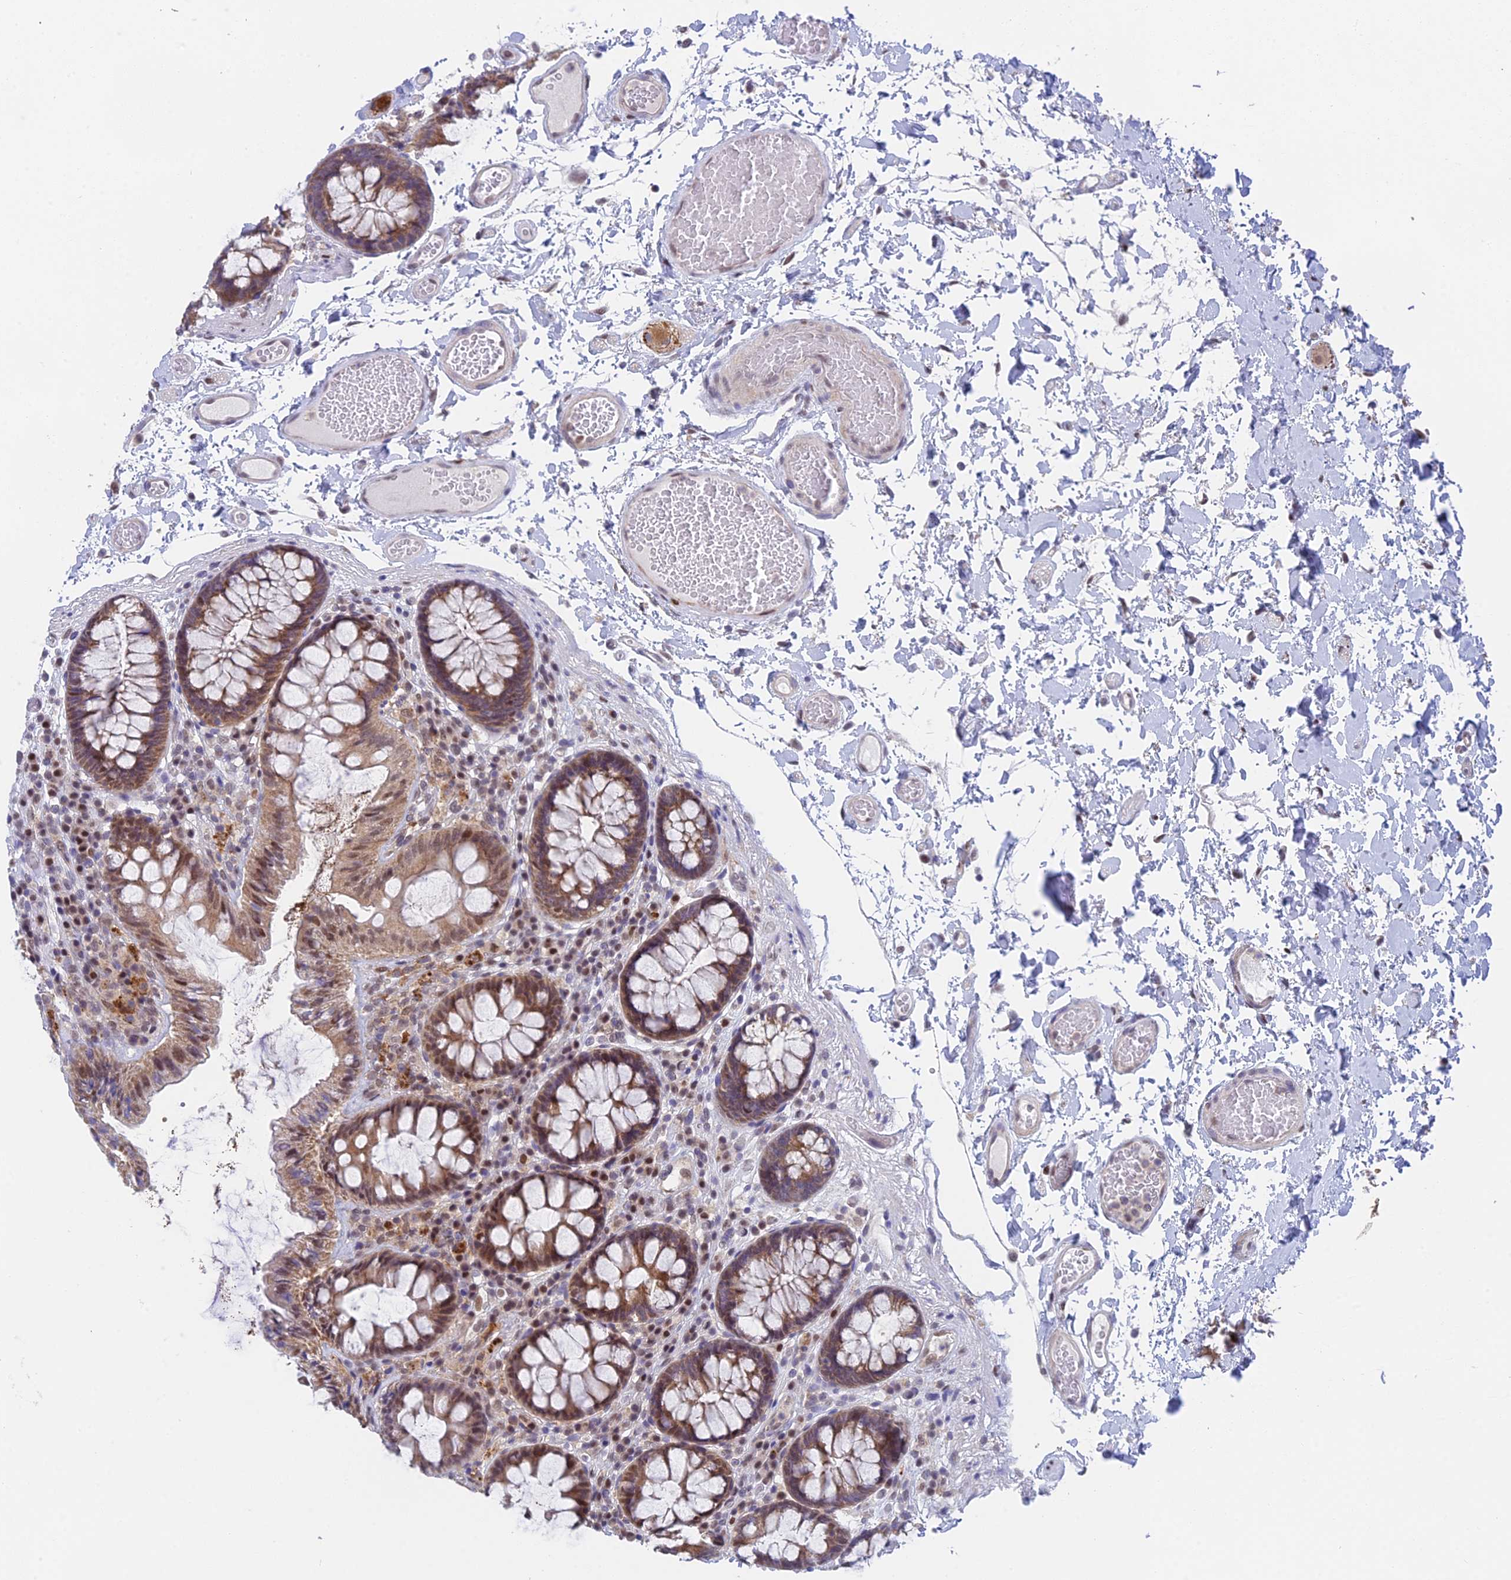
{"staining": {"intensity": "negative", "quantity": "none", "location": "none"}, "tissue": "colon", "cell_type": "Endothelial cells", "image_type": "normal", "snomed": [{"axis": "morphology", "description": "Normal tissue, NOS"}, {"axis": "topography", "description": "Colon"}], "caption": "Histopathology image shows no significant protein staining in endothelial cells of benign colon.", "gene": "MRPL17", "patient": {"sex": "male", "age": 84}}